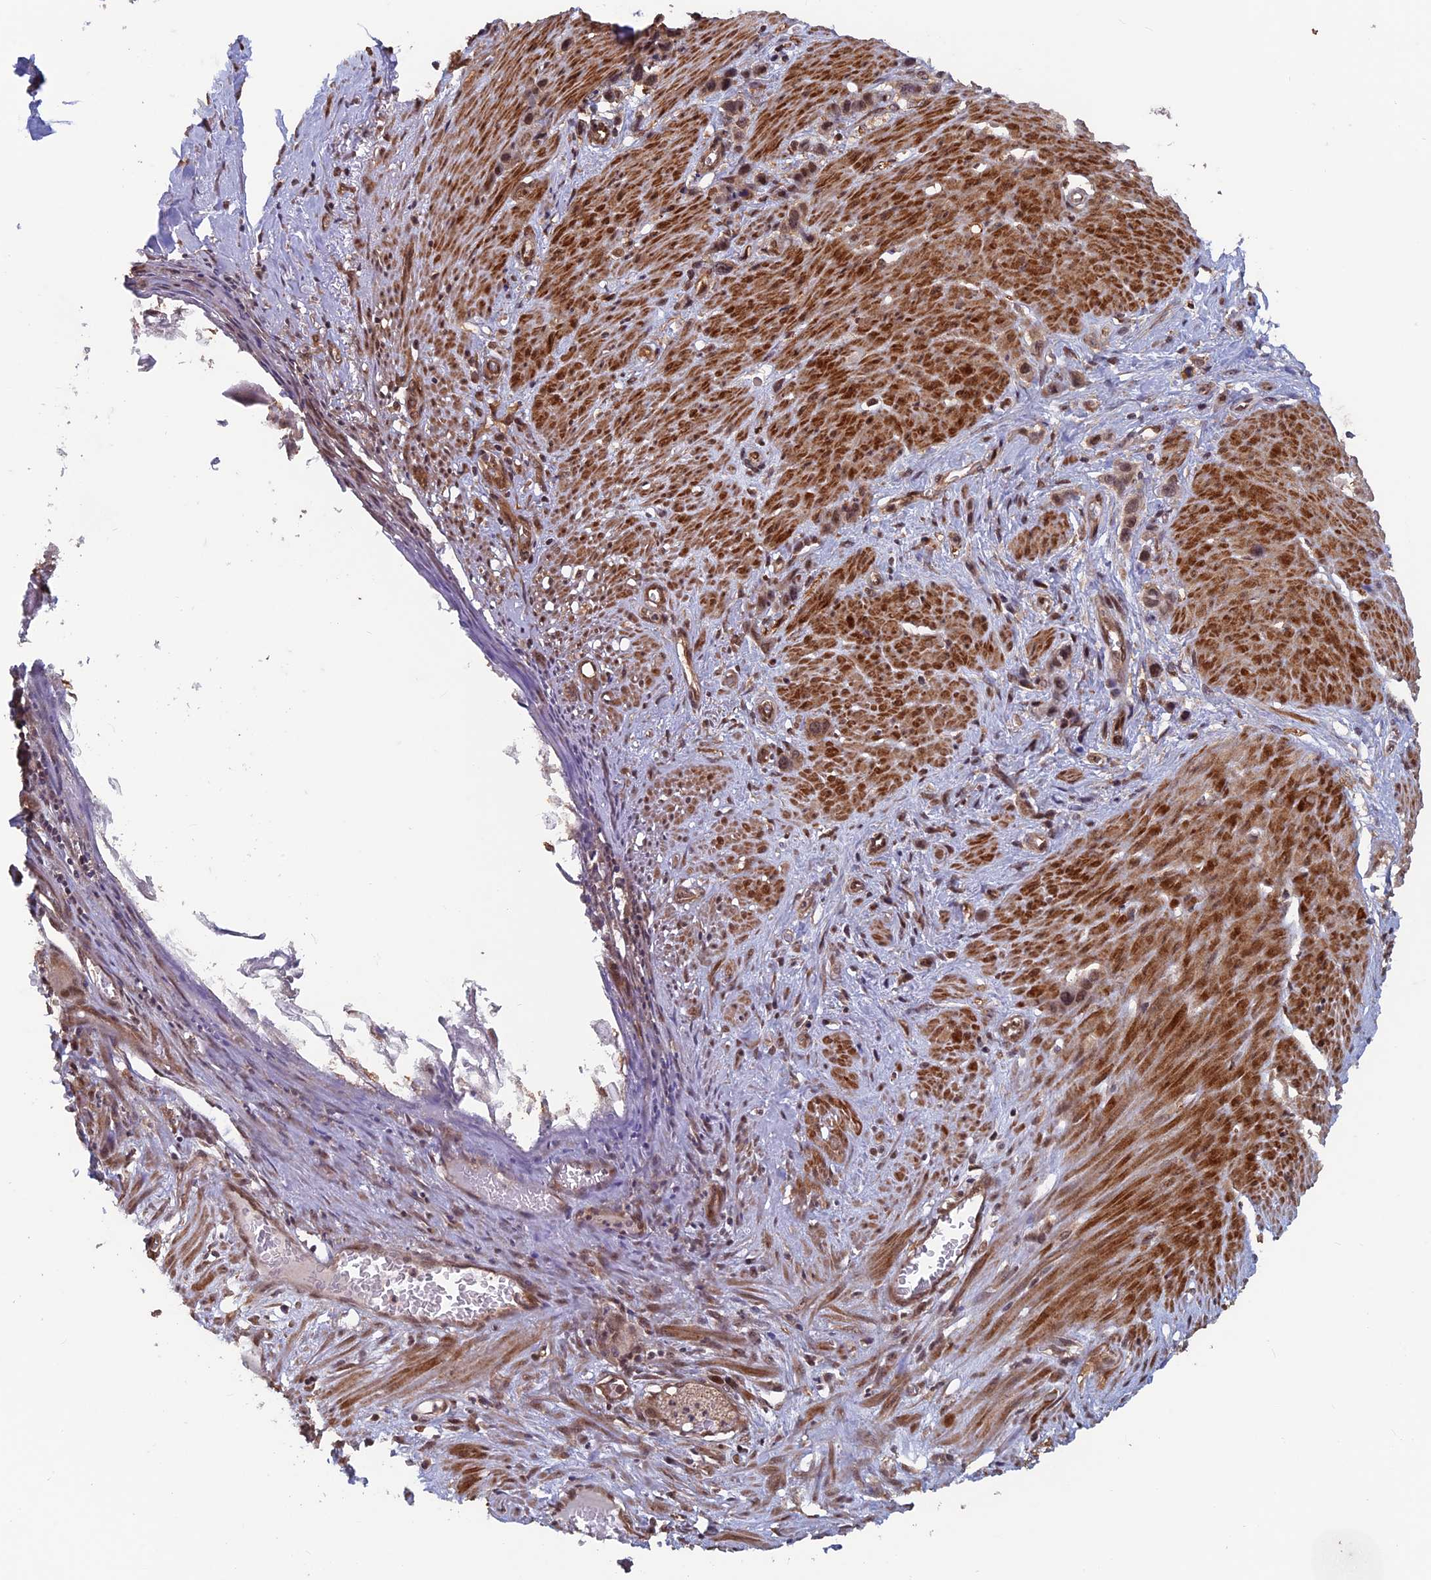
{"staining": {"intensity": "moderate", "quantity": ">75%", "location": "nuclear"}, "tissue": "stomach cancer", "cell_type": "Tumor cells", "image_type": "cancer", "snomed": [{"axis": "morphology", "description": "Adenocarcinoma, NOS"}, {"axis": "morphology", "description": "Adenocarcinoma, High grade"}, {"axis": "topography", "description": "Stomach, upper"}, {"axis": "topography", "description": "Stomach, lower"}], "caption": "Immunohistochemistry (IHC) of stomach cancer (high-grade adenocarcinoma) demonstrates medium levels of moderate nuclear positivity in about >75% of tumor cells. (brown staining indicates protein expression, while blue staining denotes nuclei).", "gene": "FAM53C", "patient": {"sex": "female", "age": 65}}